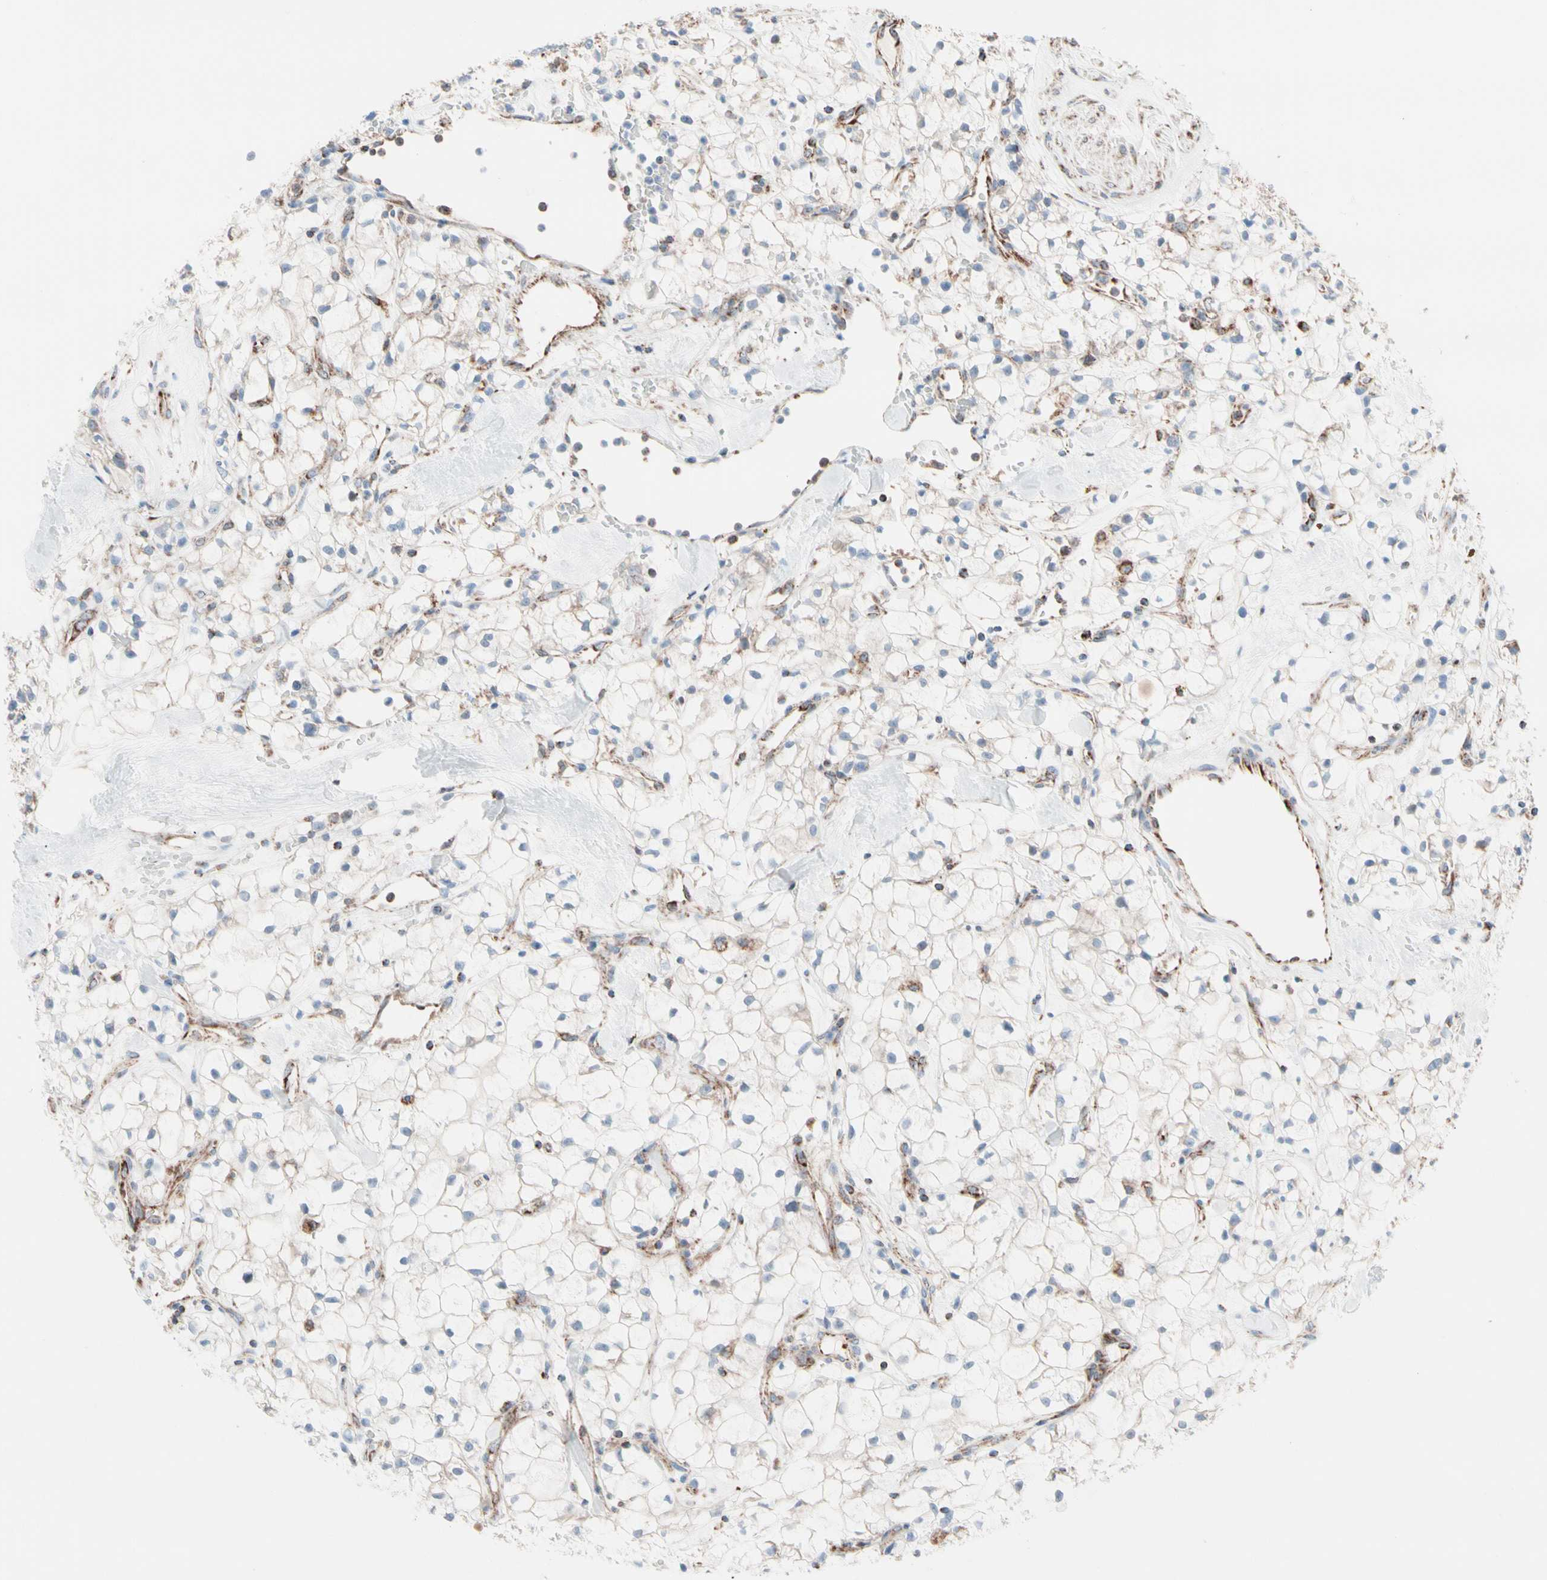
{"staining": {"intensity": "negative", "quantity": "none", "location": "none"}, "tissue": "renal cancer", "cell_type": "Tumor cells", "image_type": "cancer", "snomed": [{"axis": "morphology", "description": "Adenocarcinoma, NOS"}, {"axis": "topography", "description": "Kidney"}], "caption": "High magnification brightfield microscopy of adenocarcinoma (renal) stained with DAB (3,3'-diaminobenzidine) (brown) and counterstained with hematoxylin (blue): tumor cells show no significant staining. (Stains: DAB IHC with hematoxylin counter stain, Microscopy: brightfield microscopy at high magnification).", "gene": "HK1", "patient": {"sex": "female", "age": 60}}